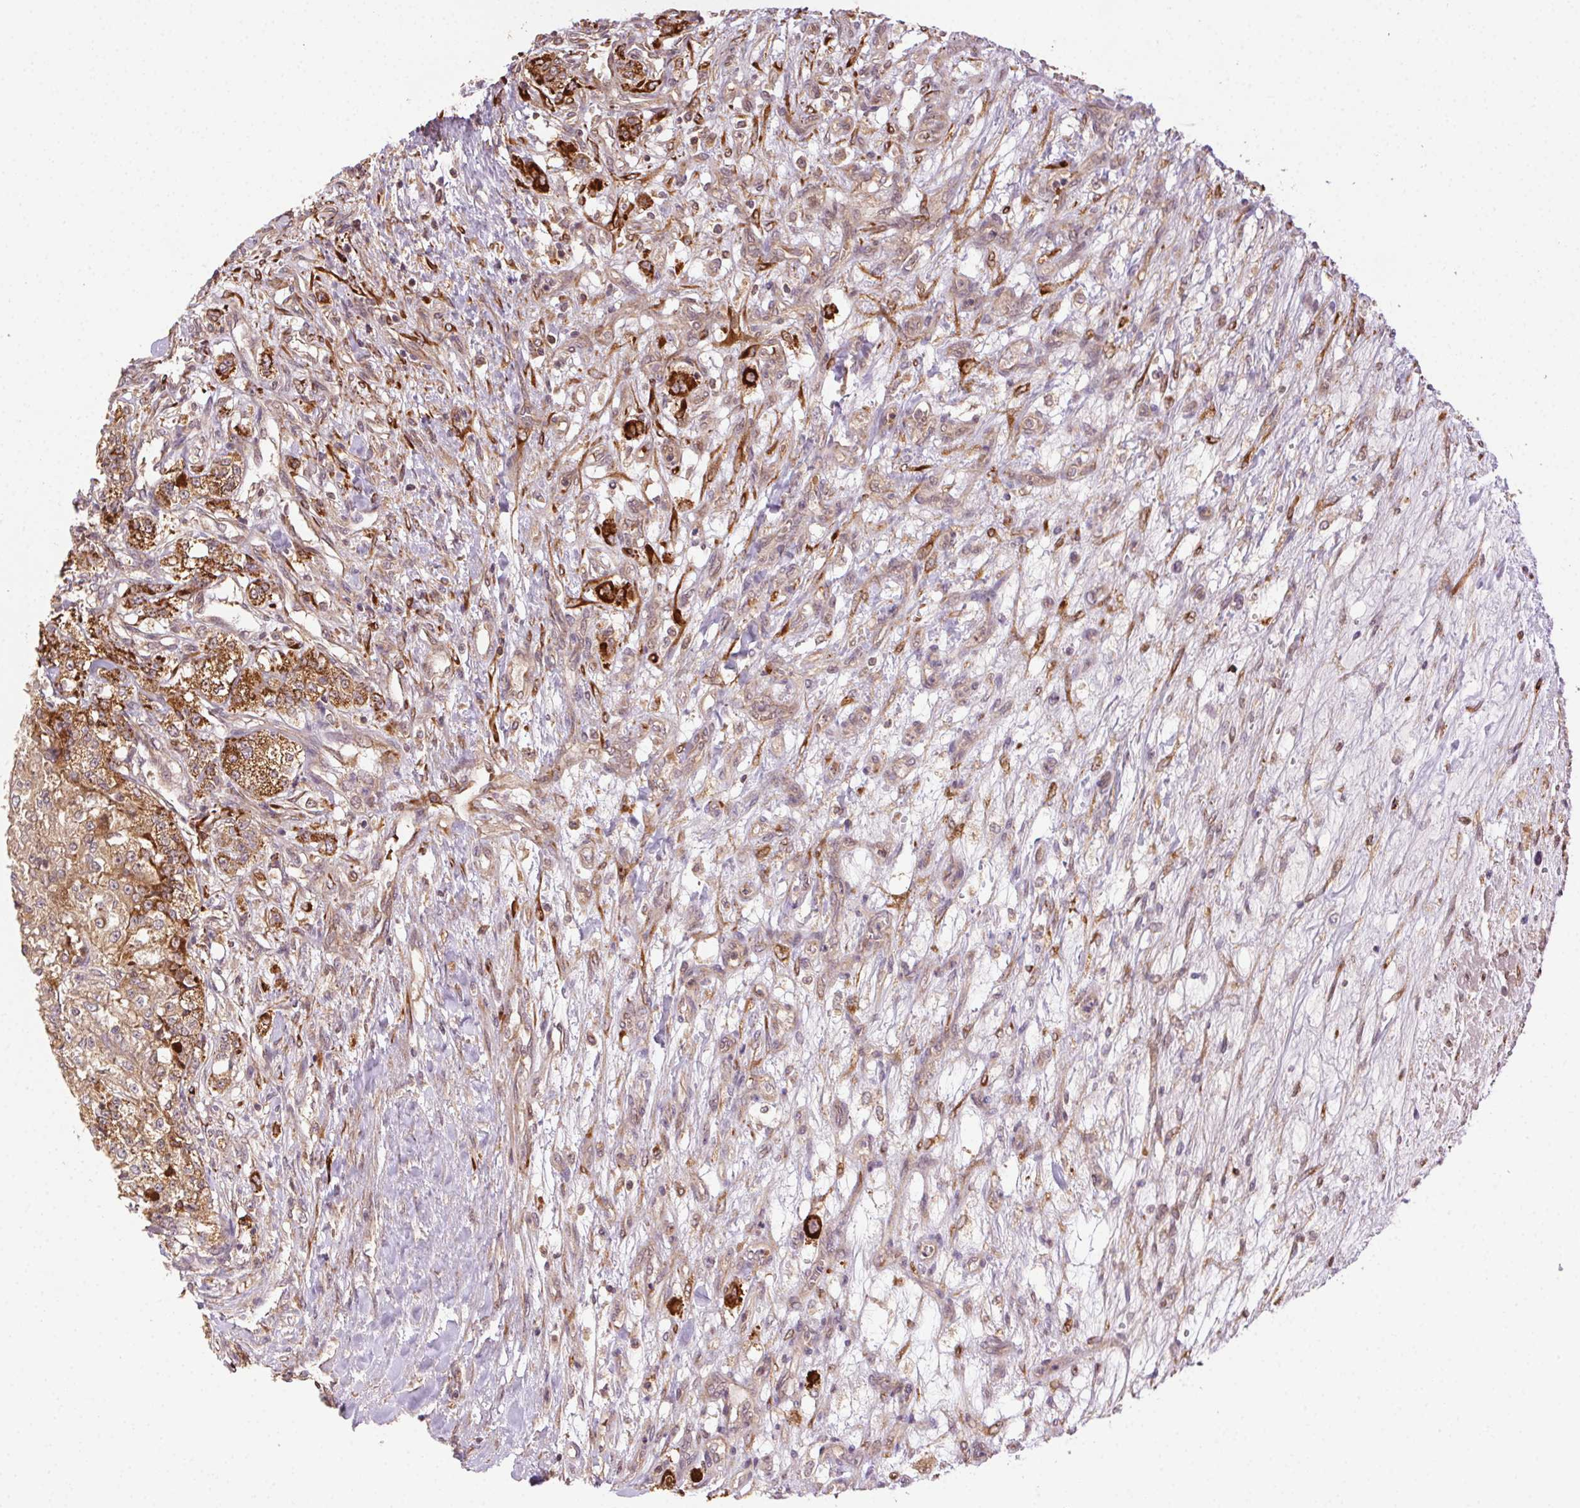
{"staining": {"intensity": "moderate", "quantity": ">75%", "location": "cytoplasmic/membranous"}, "tissue": "renal cancer", "cell_type": "Tumor cells", "image_type": "cancer", "snomed": [{"axis": "morphology", "description": "Adenocarcinoma, NOS"}, {"axis": "topography", "description": "Kidney"}], "caption": "Moderate cytoplasmic/membranous staining for a protein is identified in approximately >75% of tumor cells of renal cancer using IHC.", "gene": "KLHL15", "patient": {"sex": "female", "age": 63}}